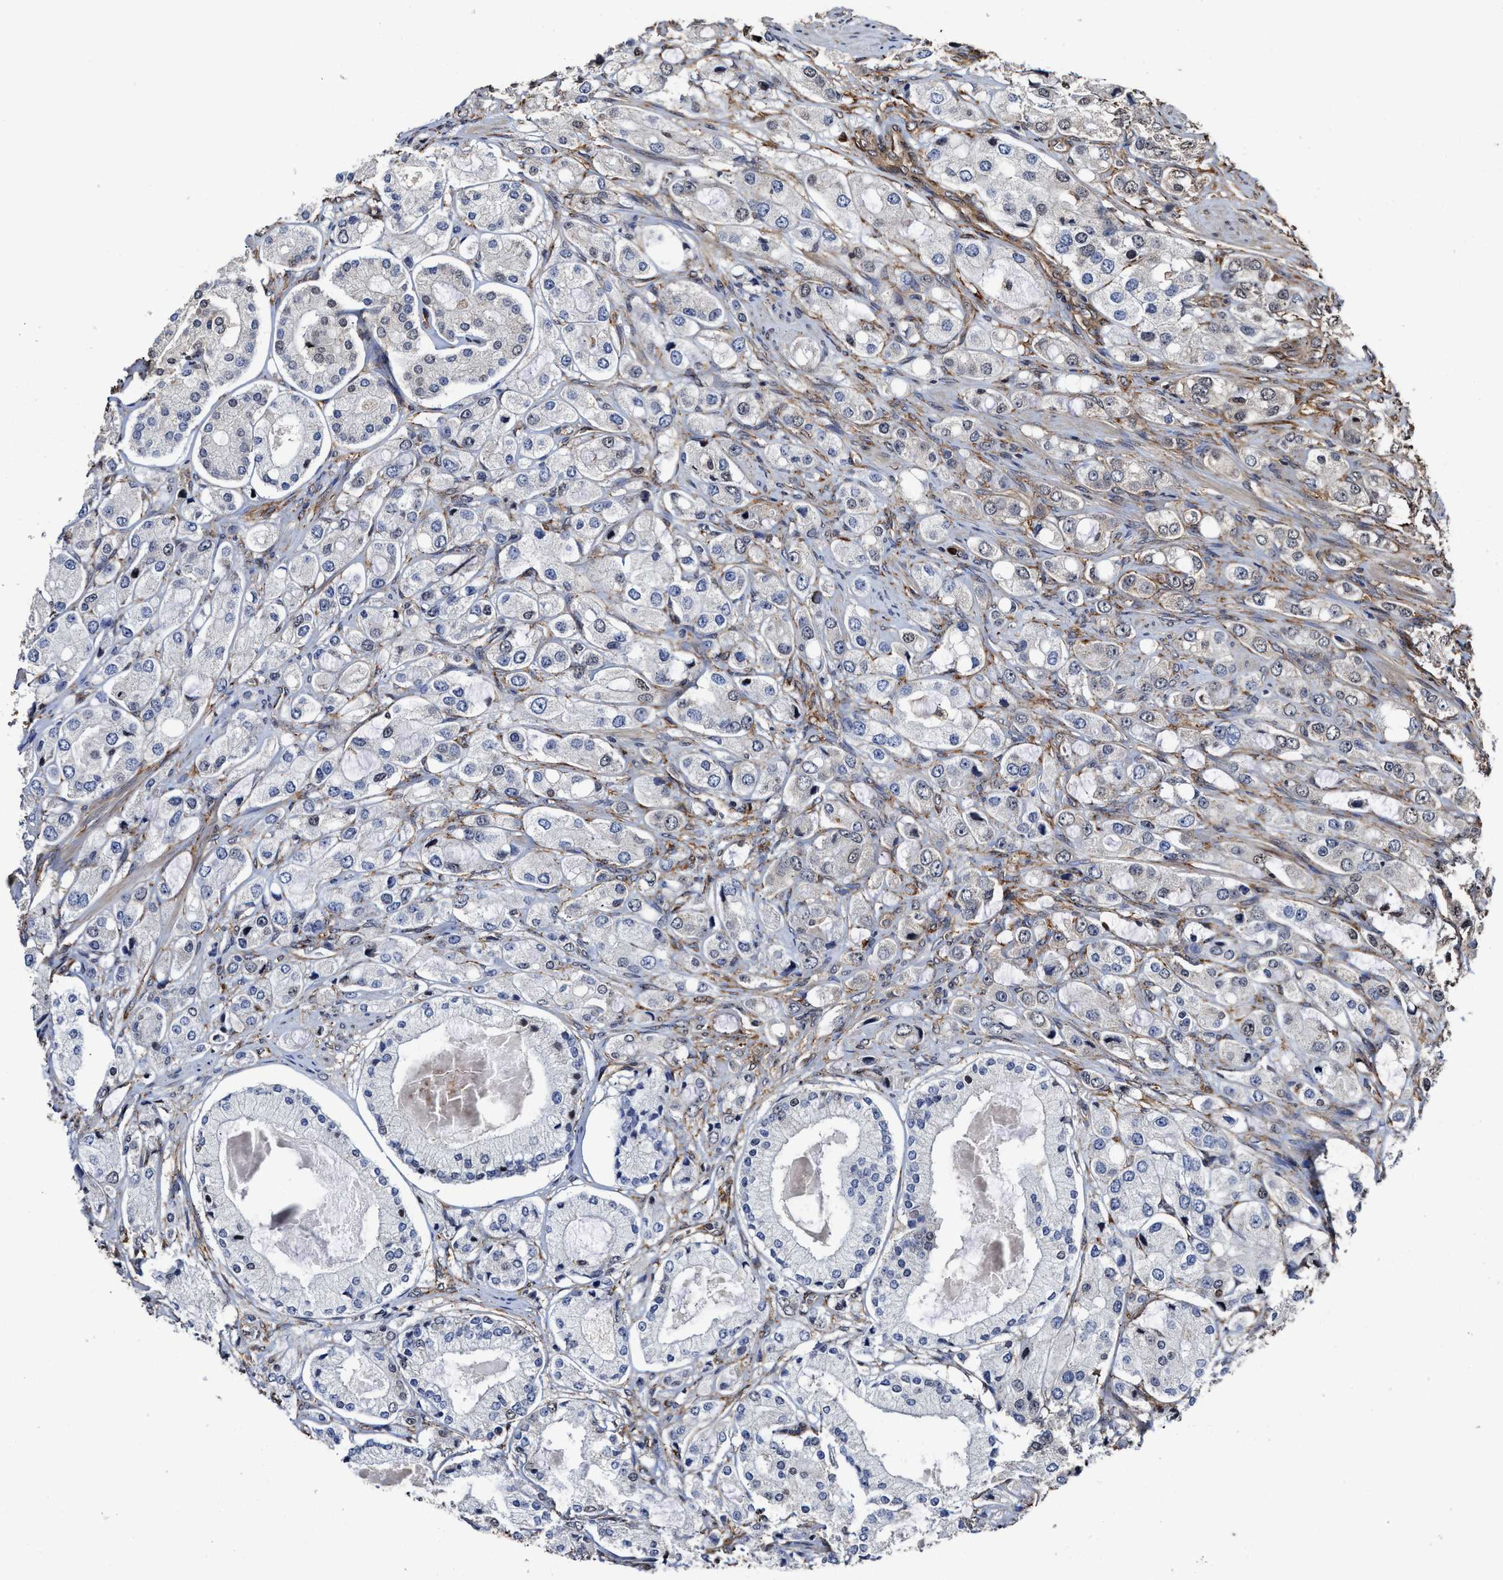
{"staining": {"intensity": "negative", "quantity": "none", "location": "none"}, "tissue": "prostate cancer", "cell_type": "Tumor cells", "image_type": "cancer", "snomed": [{"axis": "morphology", "description": "Adenocarcinoma, High grade"}, {"axis": "topography", "description": "Prostate"}], "caption": "IHC micrograph of neoplastic tissue: human prostate cancer stained with DAB (3,3'-diaminobenzidine) displays no significant protein expression in tumor cells.", "gene": "SEPTIN2", "patient": {"sex": "male", "age": 65}}